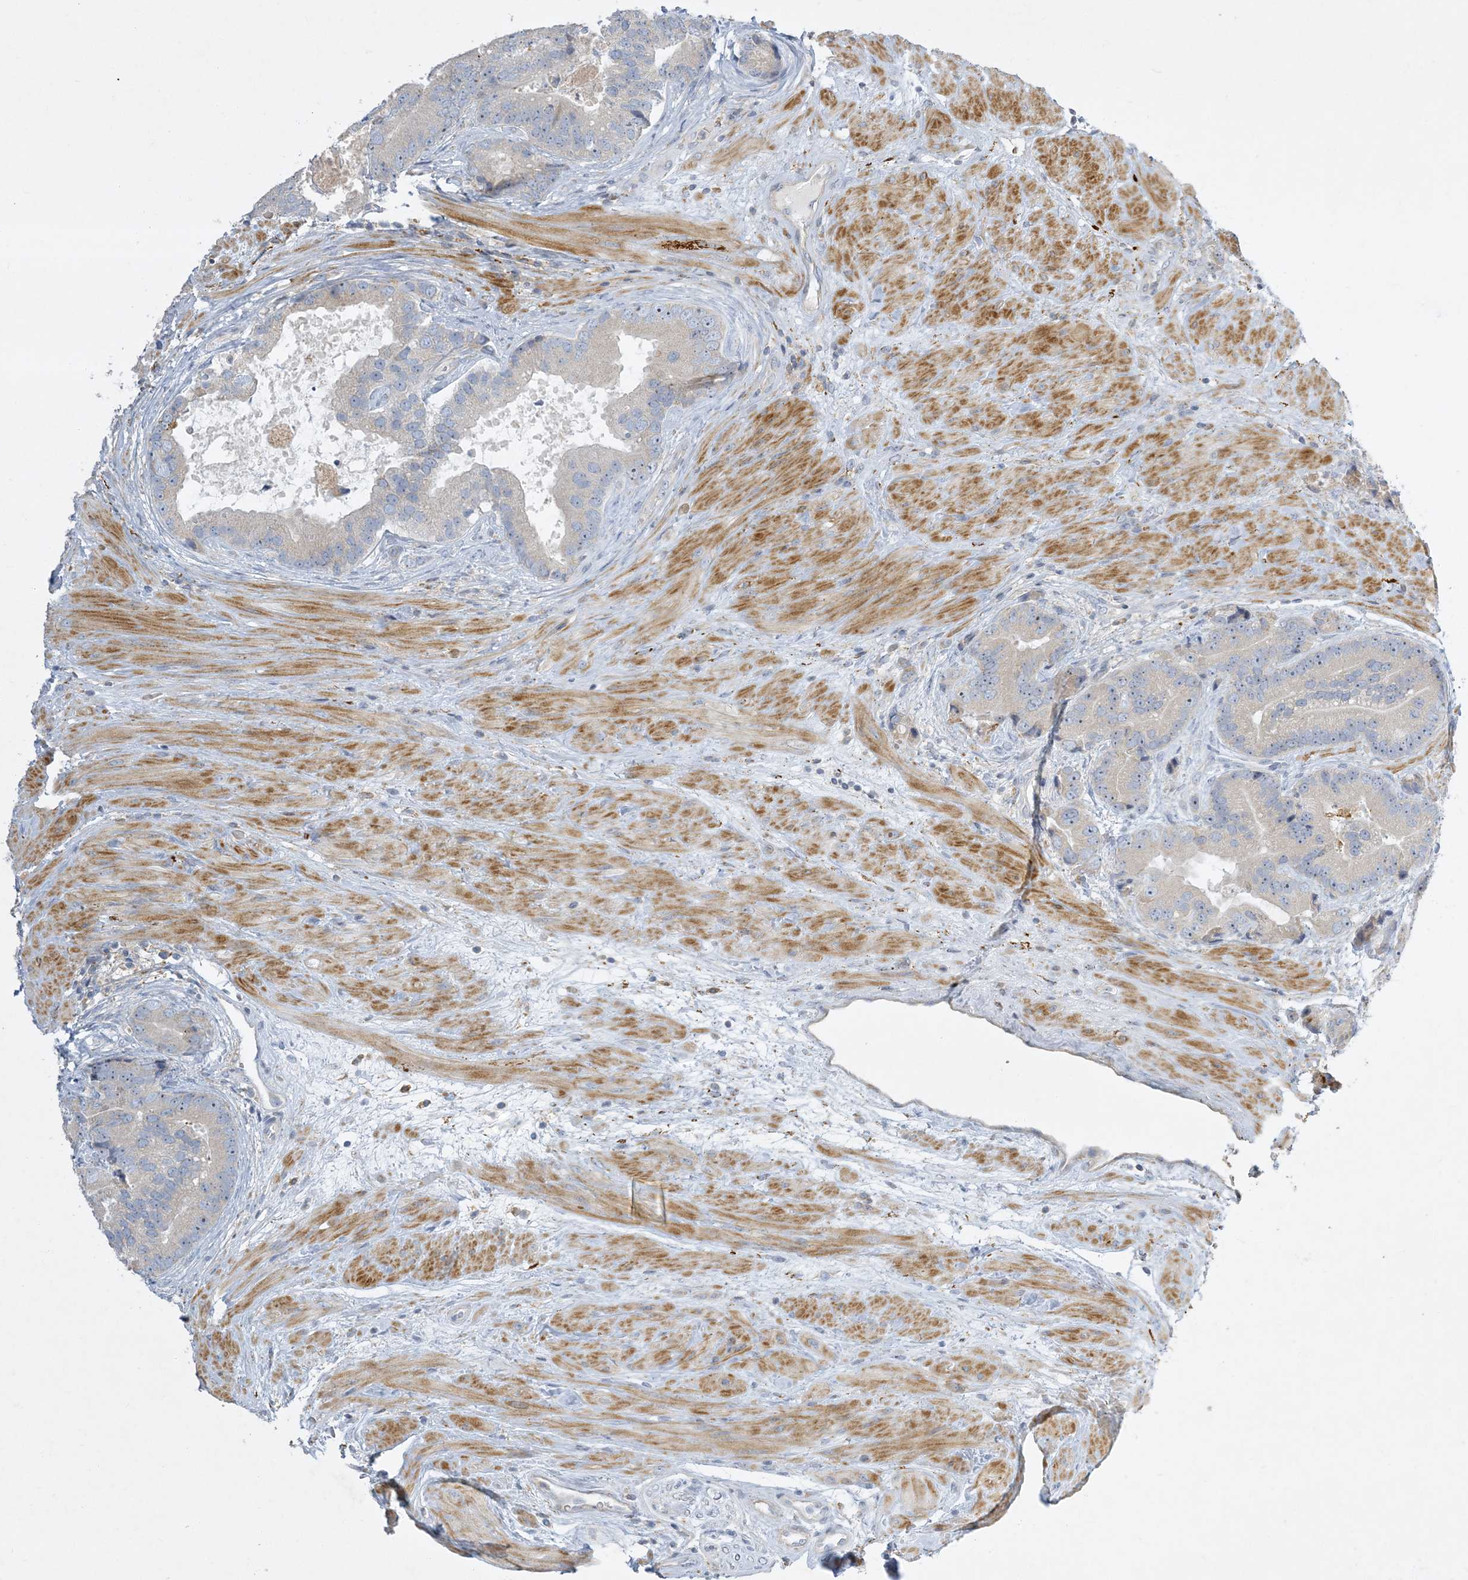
{"staining": {"intensity": "negative", "quantity": "none", "location": "none"}, "tissue": "prostate cancer", "cell_type": "Tumor cells", "image_type": "cancer", "snomed": [{"axis": "morphology", "description": "Adenocarcinoma, High grade"}, {"axis": "topography", "description": "Prostate"}], "caption": "Immunohistochemical staining of adenocarcinoma (high-grade) (prostate) displays no significant expression in tumor cells. (Stains: DAB (3,3'-diaminobenzidine) IHC with hematoxylin counter stain, Microscopy: brightfield microscopy at high magnification).", "gene": "LTN1", "patient": {"sex": "male", "age": 70}}